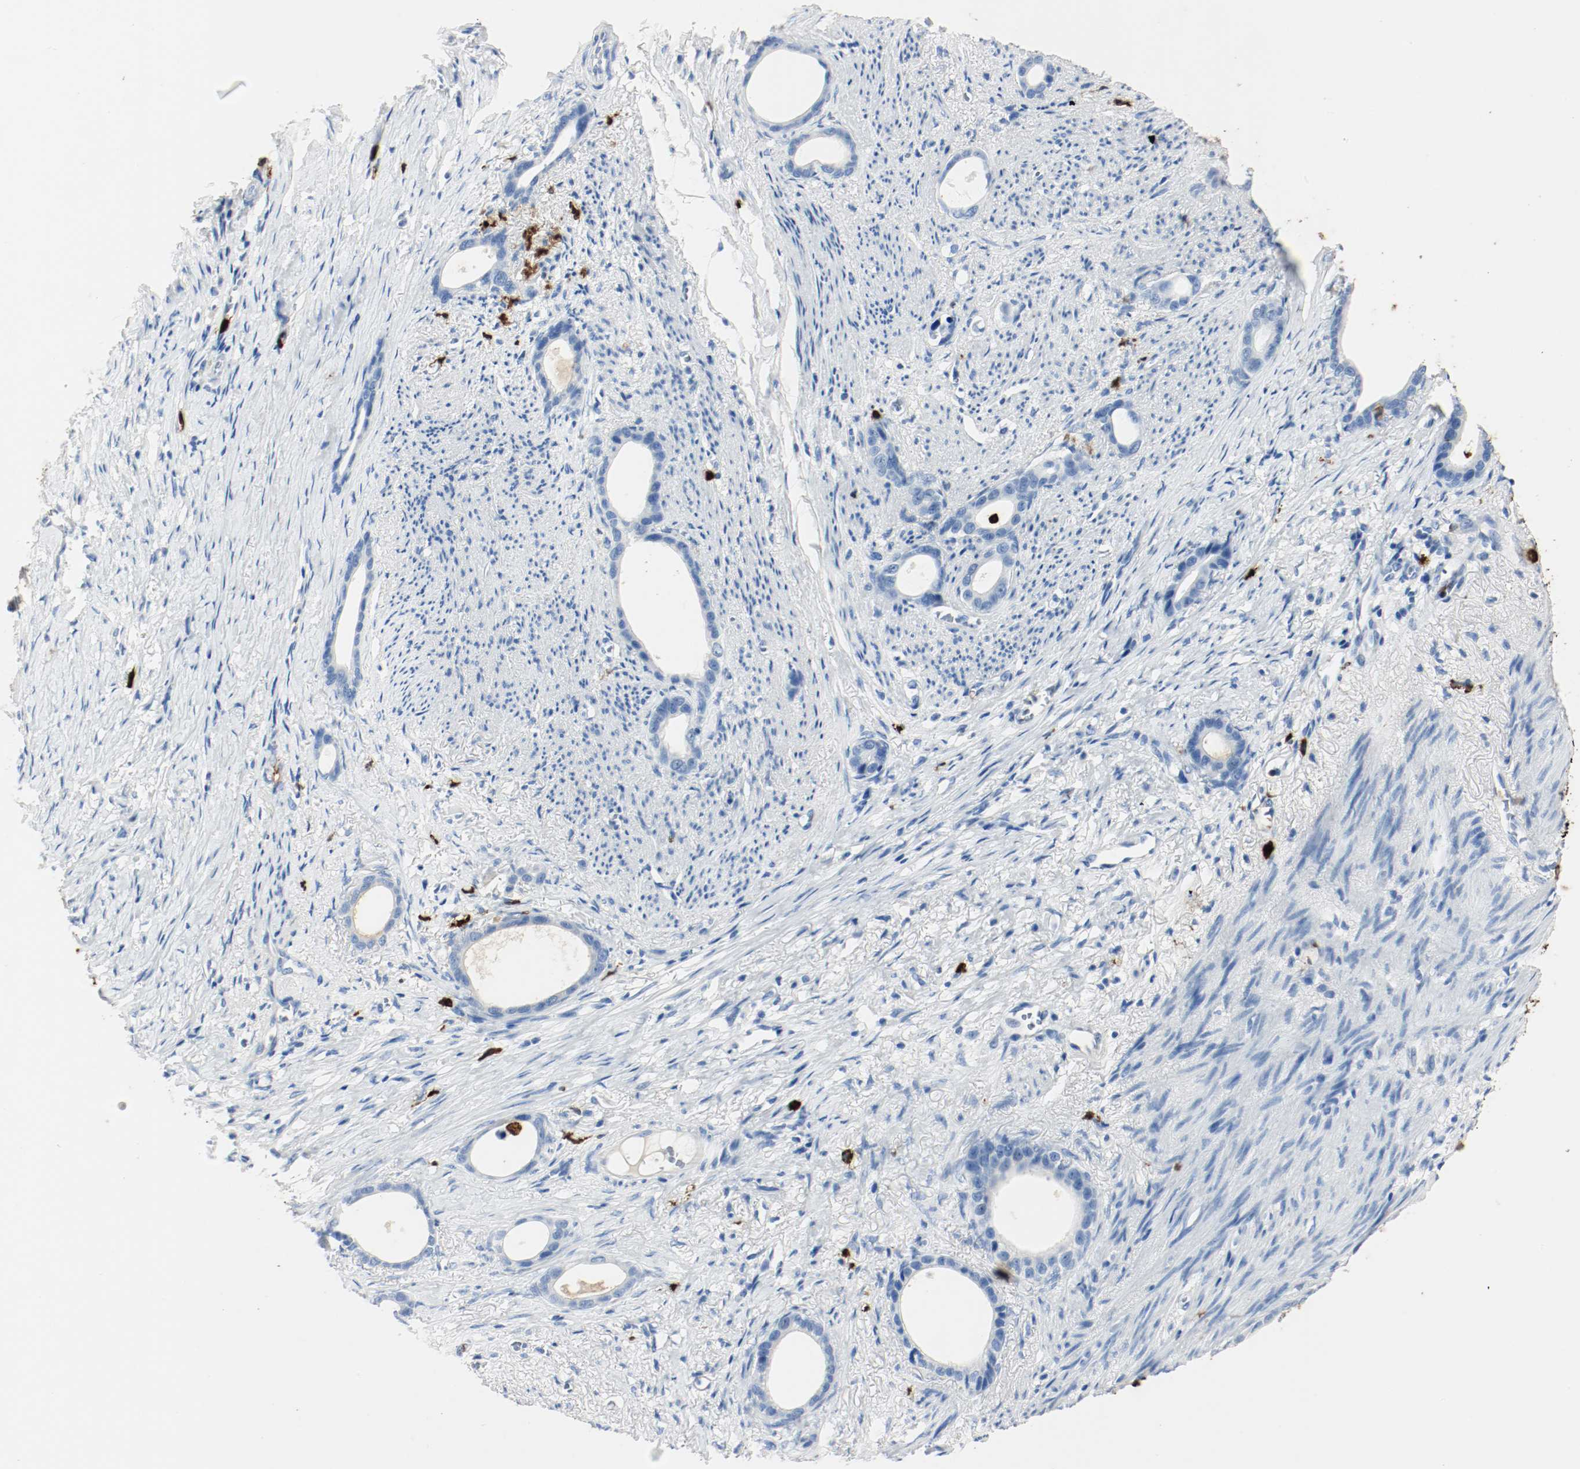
{"staining": {"intensity": "negative", "quantity": "none", "location": "none"}, "tissue": "stomach cancer", "cell_type": "Tumor cells", "image_type": "cancer", "snomed": [{"axis": "morphology", "description": "Adenocarcinoma, NOS"}, {"axis": "topography", "description": "Stomach"}], "caption": "The micrograph displays no staining of tumor cells in stomach cancer (adenocarcinoma).", "gene": "S100A9", "patient": {"sex": "female", "age": 75}}